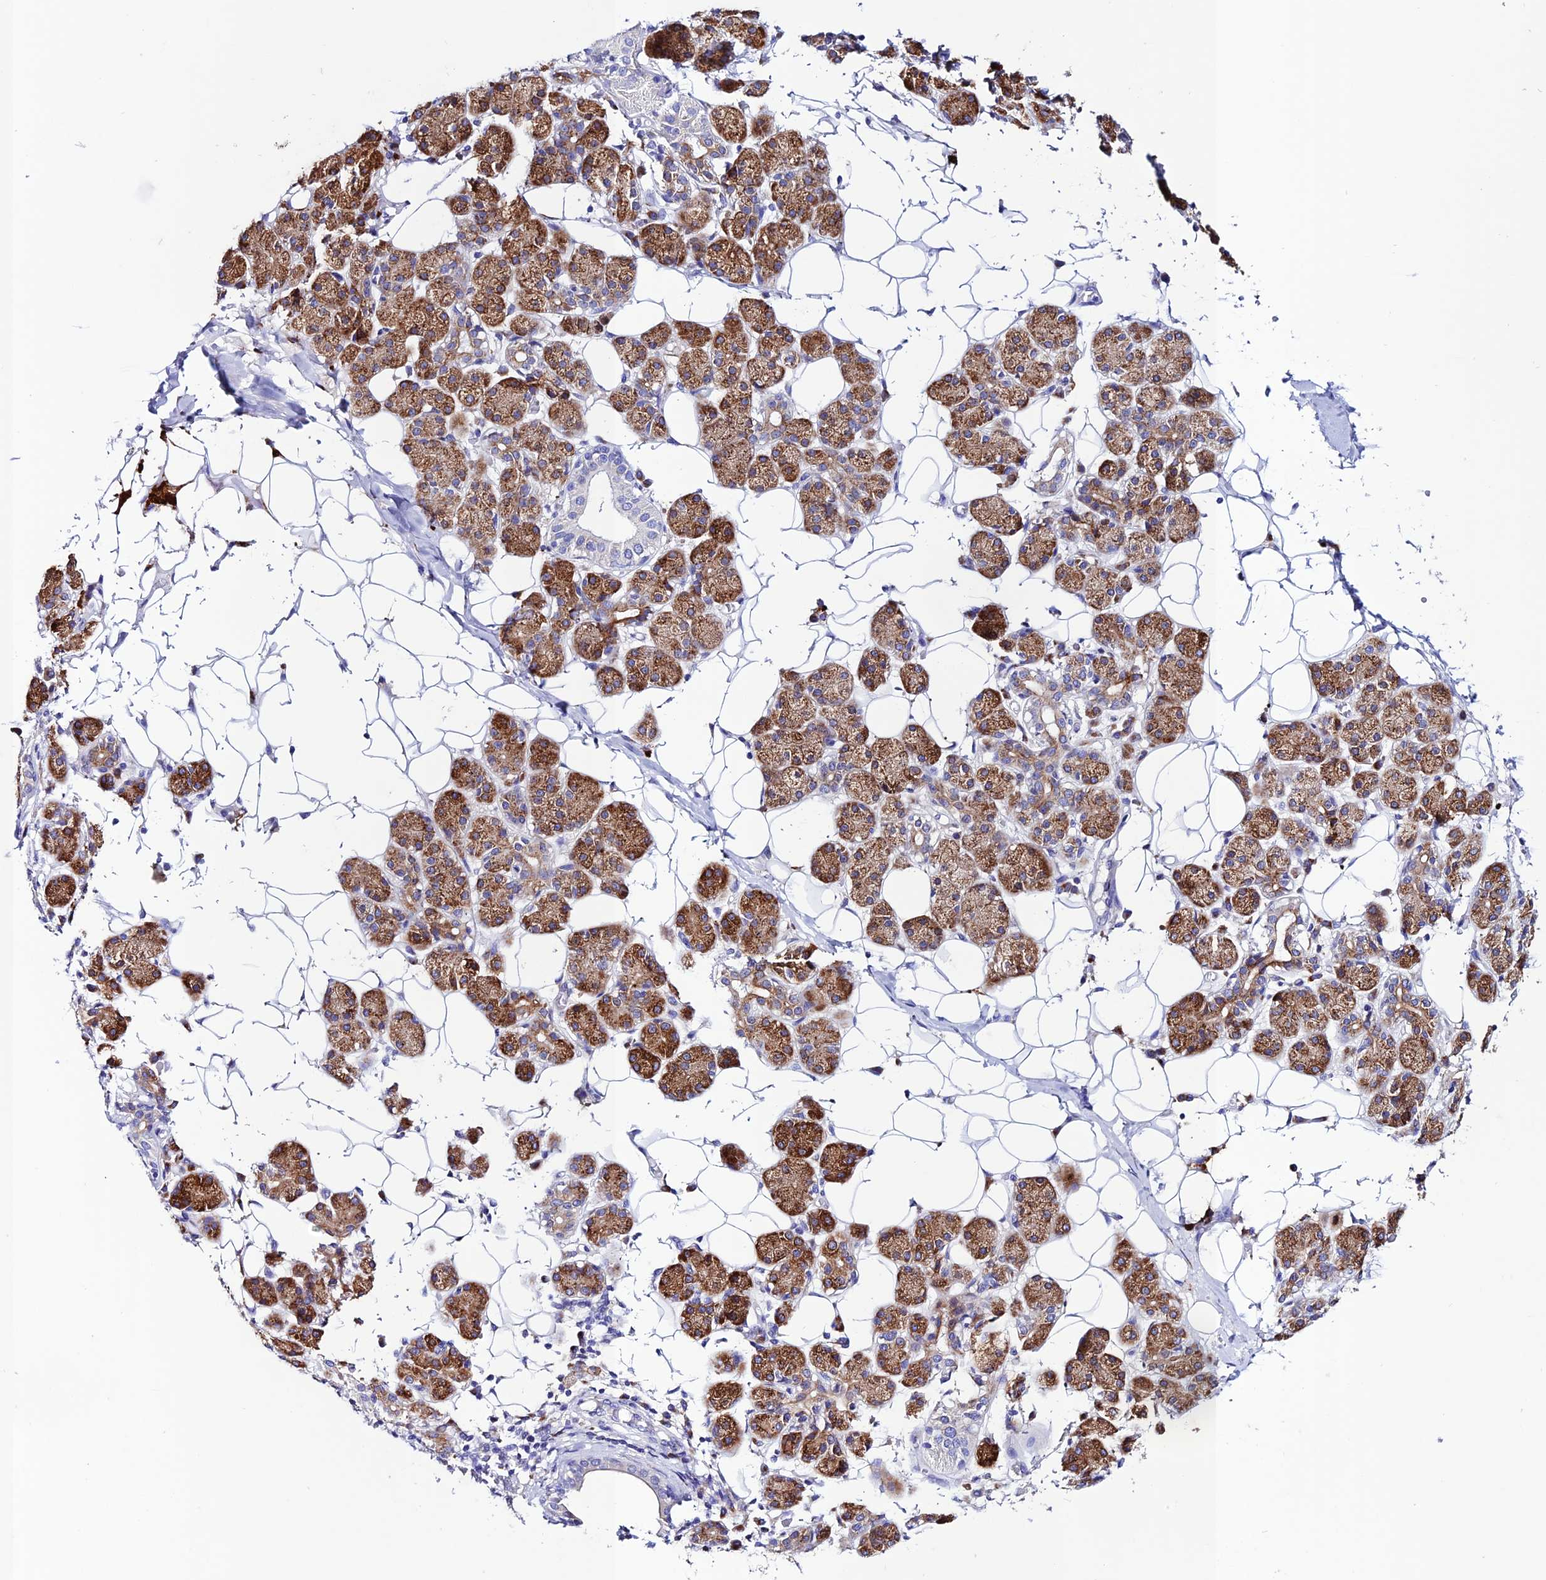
{"staining": {"intensity": "strong", "quantity": ">75%", "location": "cytoplasmic/membranous"}, "tissue": "salivary gland", "cell_type": "Glandular cells", "image_type": "normal", "snomed": [{"axis": "morphology", "description": "Normal tissue, NOS"}, {"axis": "topography", "description": "Salivary gland"}], "caption": "Salivary gland stained with DAB immunohistochemistry demonstrates high levels of strong cytoplasmic/membranous positivity in about >75% of glandular cells.", "gene": "OR51Q1", "patient": {"sex": "female", "age": 33}}